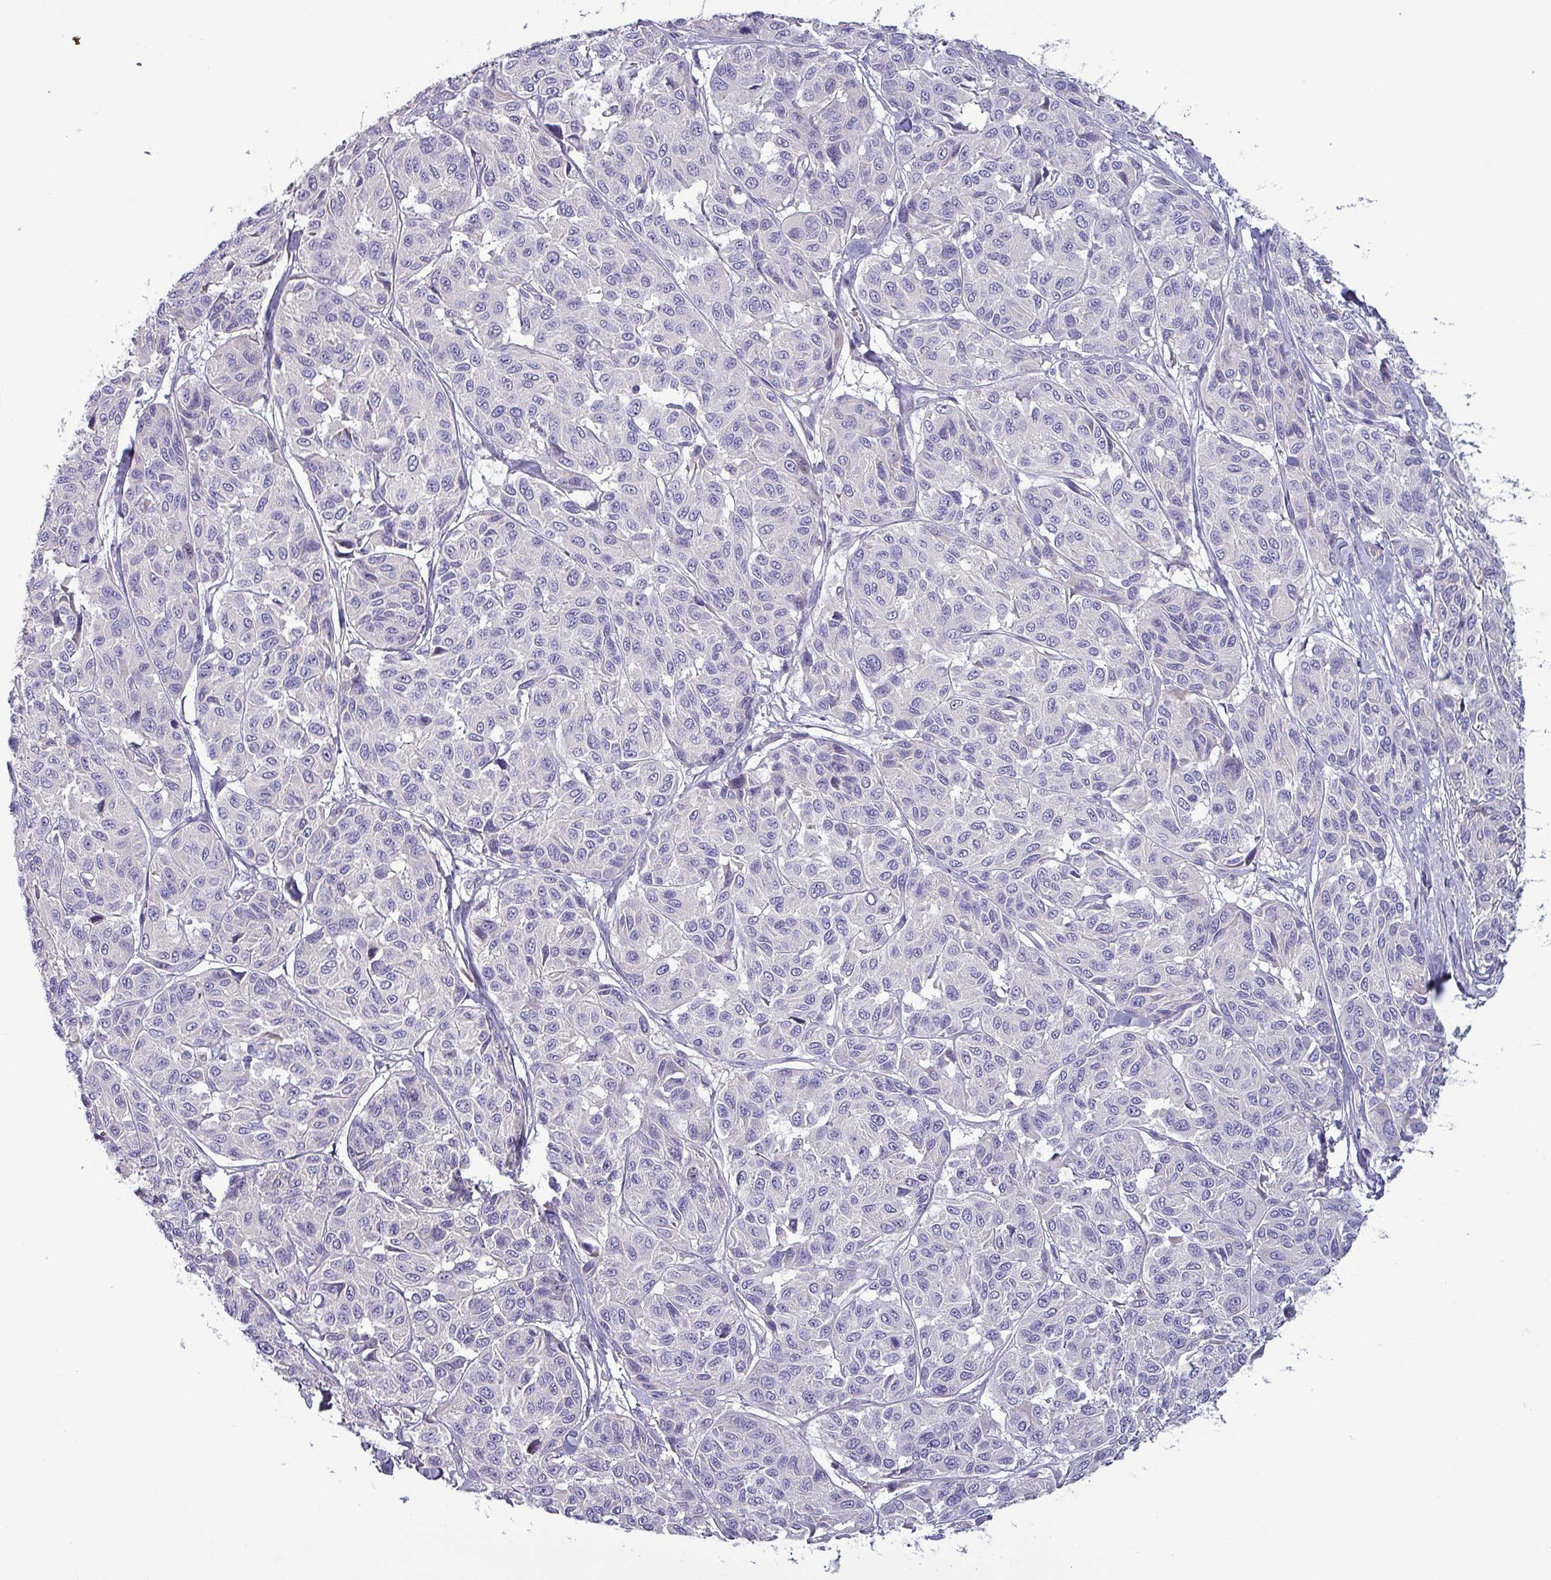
{"staining": {"intensity": "negative", "quantity": "none", "location": "none"}, "tissue": "melanoma", "cell_type": "Tumor cells", "image_type": "cancer", "snomed": [{"axis": "morphology", "description": "Malignant melanoma, NOS"}, {"axis": "topography", "description": "Skin"}], "caption": "IHC of human malignant melanoma demonstrates no expression in tumor cells.", "gene": "HSD3B7", "patient": {"sex": "female", "age": 66}}